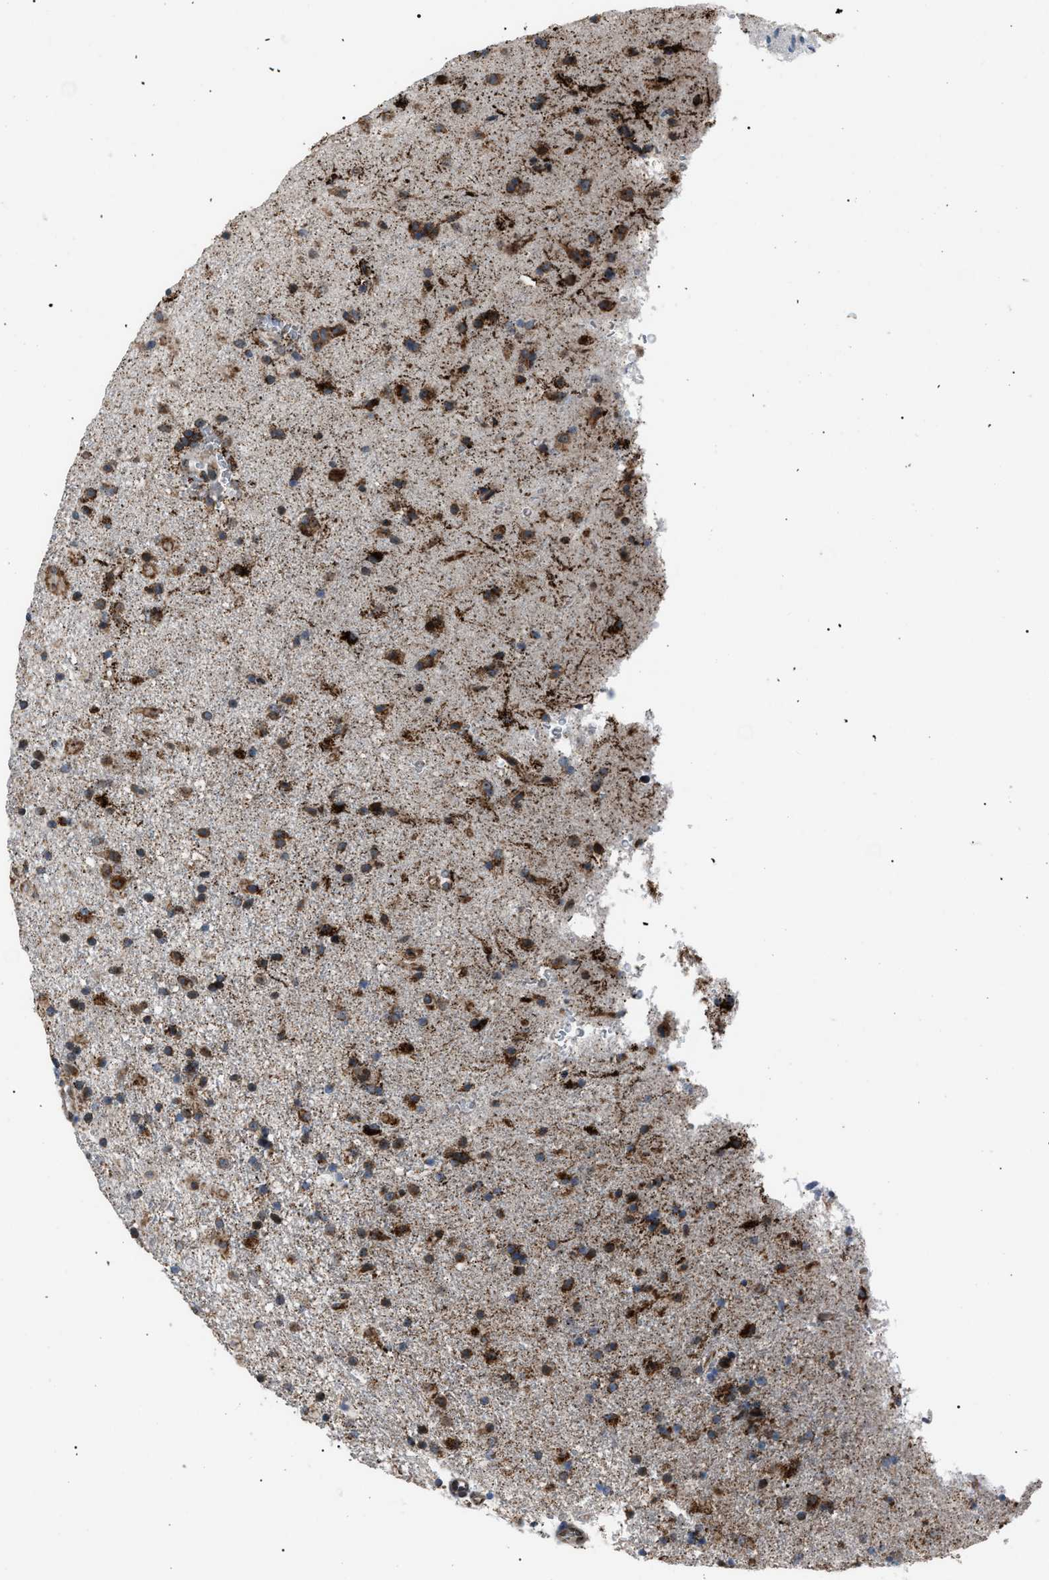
{"staining": {"intensity": "strong", "quantity": ">75%", "location": "cytoplasmic/membranous"}, "tissue": "glioma", "cell_type": "Tumor cells", "image_type": "cancer", "snomed": [{"axis": "morphology", "description": "Glioma, malignant, Low grade"}, {"axis": "topography", "description": "Brain"}], "caption": "A brown stain labels strong cytoplasmic/membranous expression of a protein in human glioma tumor cells. The staining is performed using DAB (3,3'-diaminobenzidine) brown chromogen to label protein expression. The nuclei are counter-stained blue using hematoxylin.", "gene": "AGO2", "patient": {"sex": "male", "age": 65}}